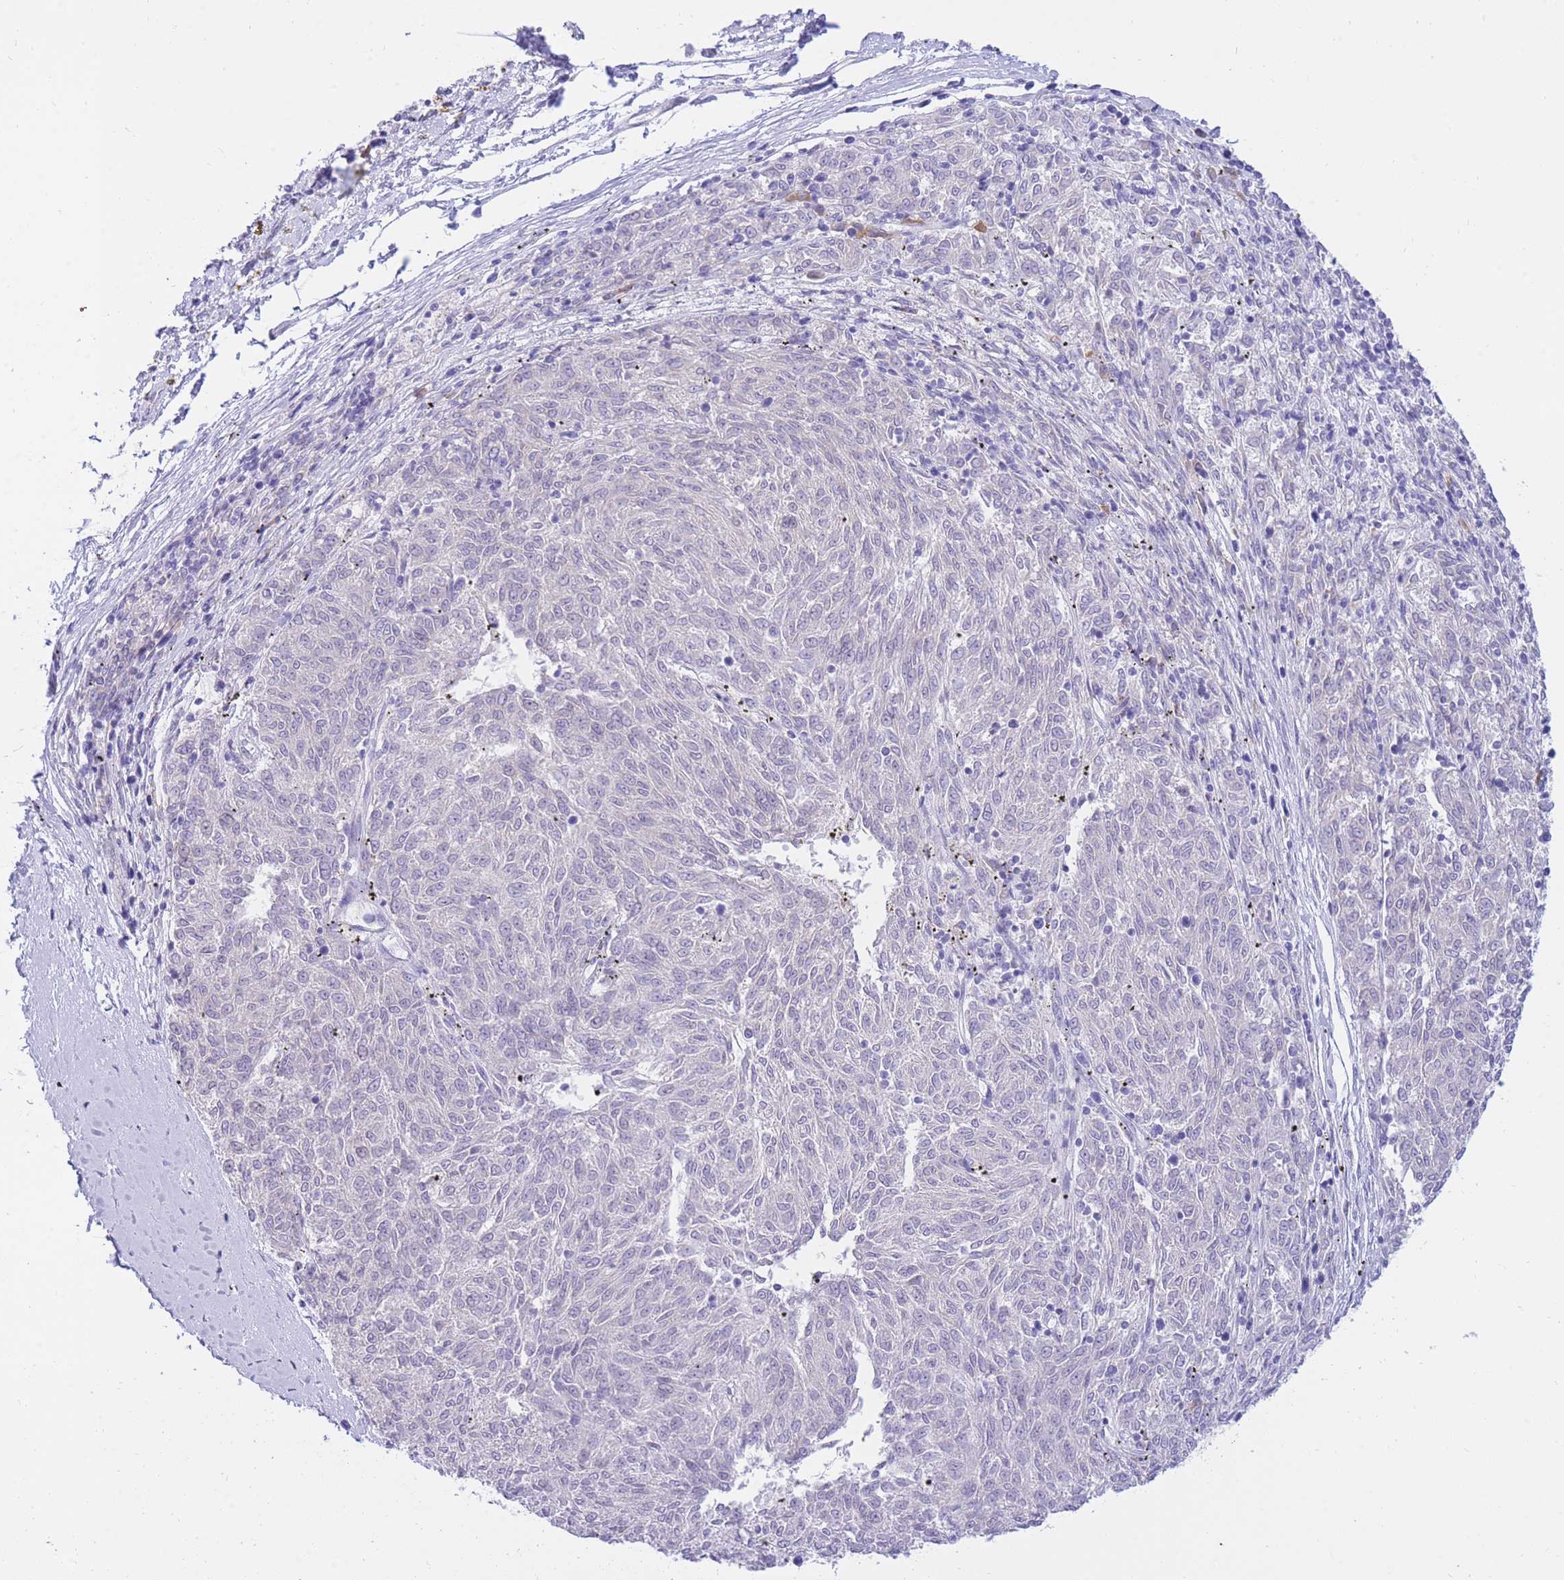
{"staining": {"intensity": "negative", "quantity": "none", "location": "none"}, "tissue": "melanoma", "cell_type": "Tumor cells", "image_type": "cancer", "snomed": [{"axis": "morphology", "description": "Malignant melanoma, NOS"}, {"axis": "topography", "description": "Skin"}], "caption": "An immunohistochemistry photomicrograph of malignant melanoma is shown. There is no staining in tumor cells of malignant melanoma.", "gene": "SSUH2", "patient": {"sex": "female", "age": 72}}